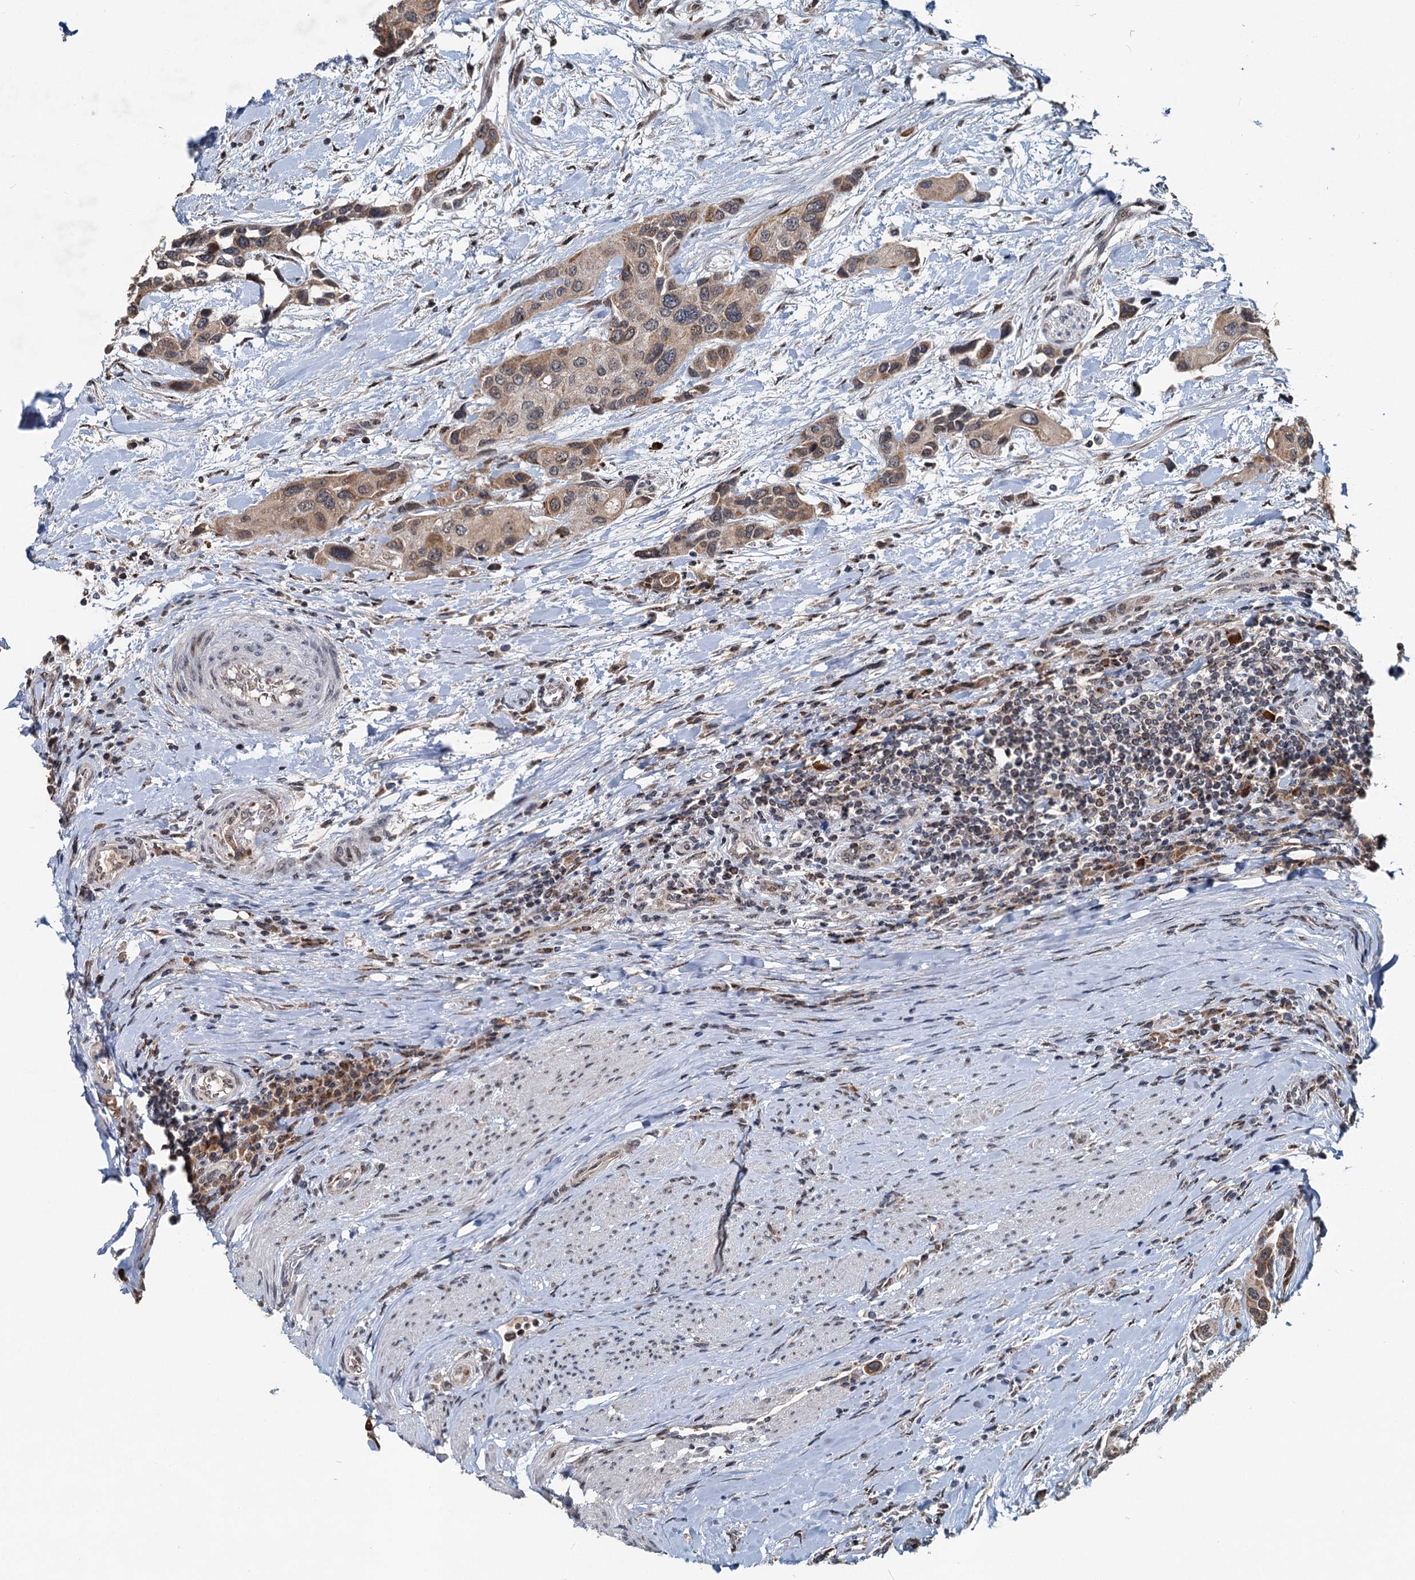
{"staining": {"intensity": "weak", "quantity": ">75%", "location": "cytoplasmic/membranous"}, "tissue": "urothelial cancer", "cell_type": "Tumor cells", "image_type": "cancer", "snomed": [{"axis": "morphology", "description": "Normal tissue, NOS"}, {"axis": "morphology", "description": "Urothelial carcinoma, High grade"}, {"axis": "topography", "description": "Vascular tissue"}, {"axis": "topography", "description": "Urinary bladder"}], "caption": "The photomicrograph demonstrates a brown stain indicating the presence of a protein in the cytoplasmic/membranous of tumor cells in urothelial cancer. The staining is performed using DAB (3,3'-diaminobenzidine) brown chromogen to label protein expression. The nuclei are counter-stained blue using hematoxylin.", "gene": "RITA1", "patient": {"sex": "female", "age": 56}}